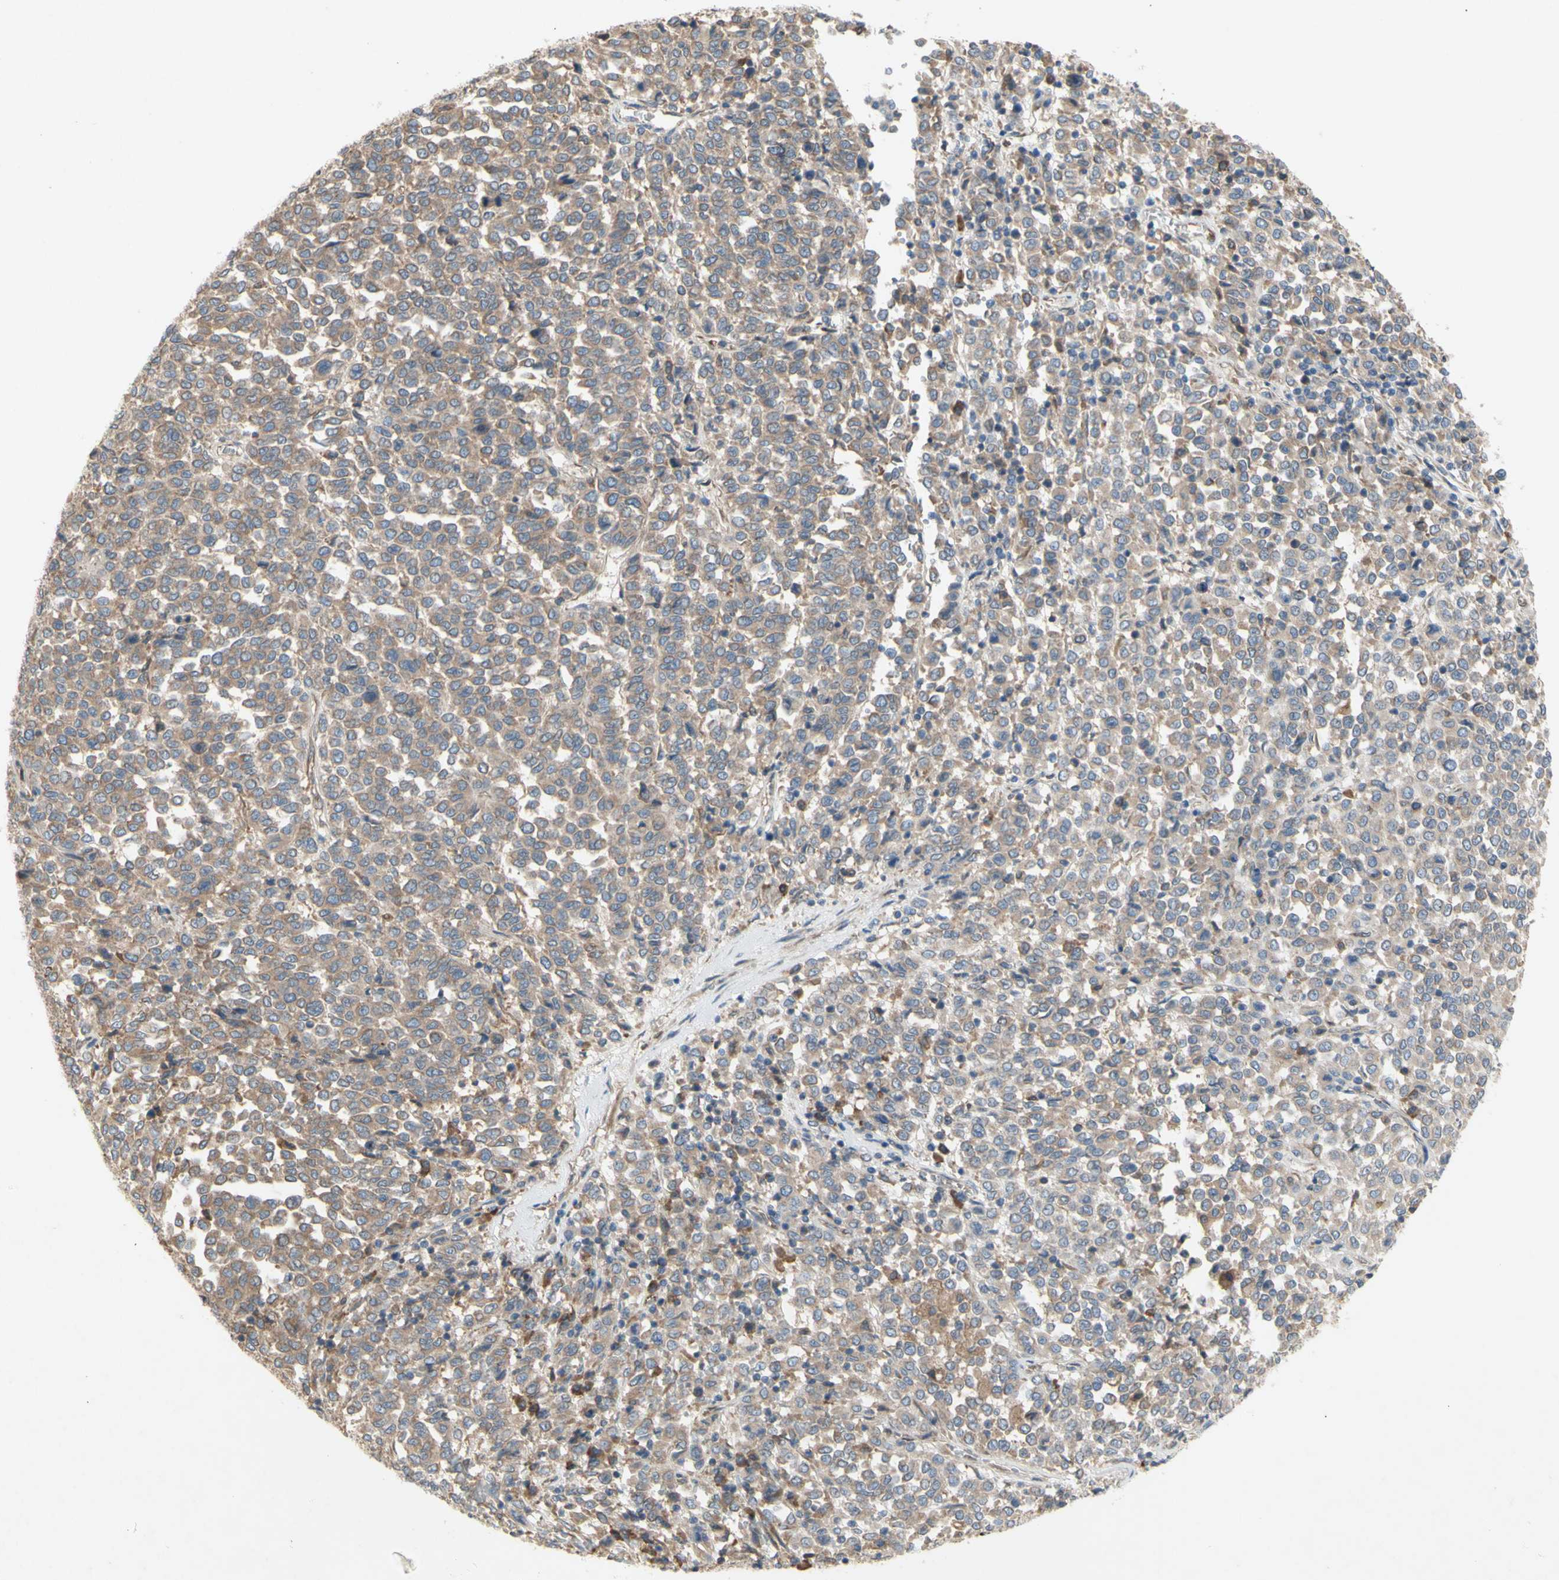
{"staining": {"intensity": "weak", "quantity": ">75%", "location": "cytoplasmic/membranous"}, "tissue": "melanoma", "cell_type": "Tumor cells", "image_type": "cancer", "snomed": [{"axis": "morphology", "description": "Malignant melanoma, Metastatic site"}, {"axis": "topography", "description": "Pancreas"}], "caption": "Malignant melanoma (metastatic site) stained with a protein marker displays weak staining in tumor cells.", "gene": "KLC1", "patient": {"sex": "female", "age": 30}}